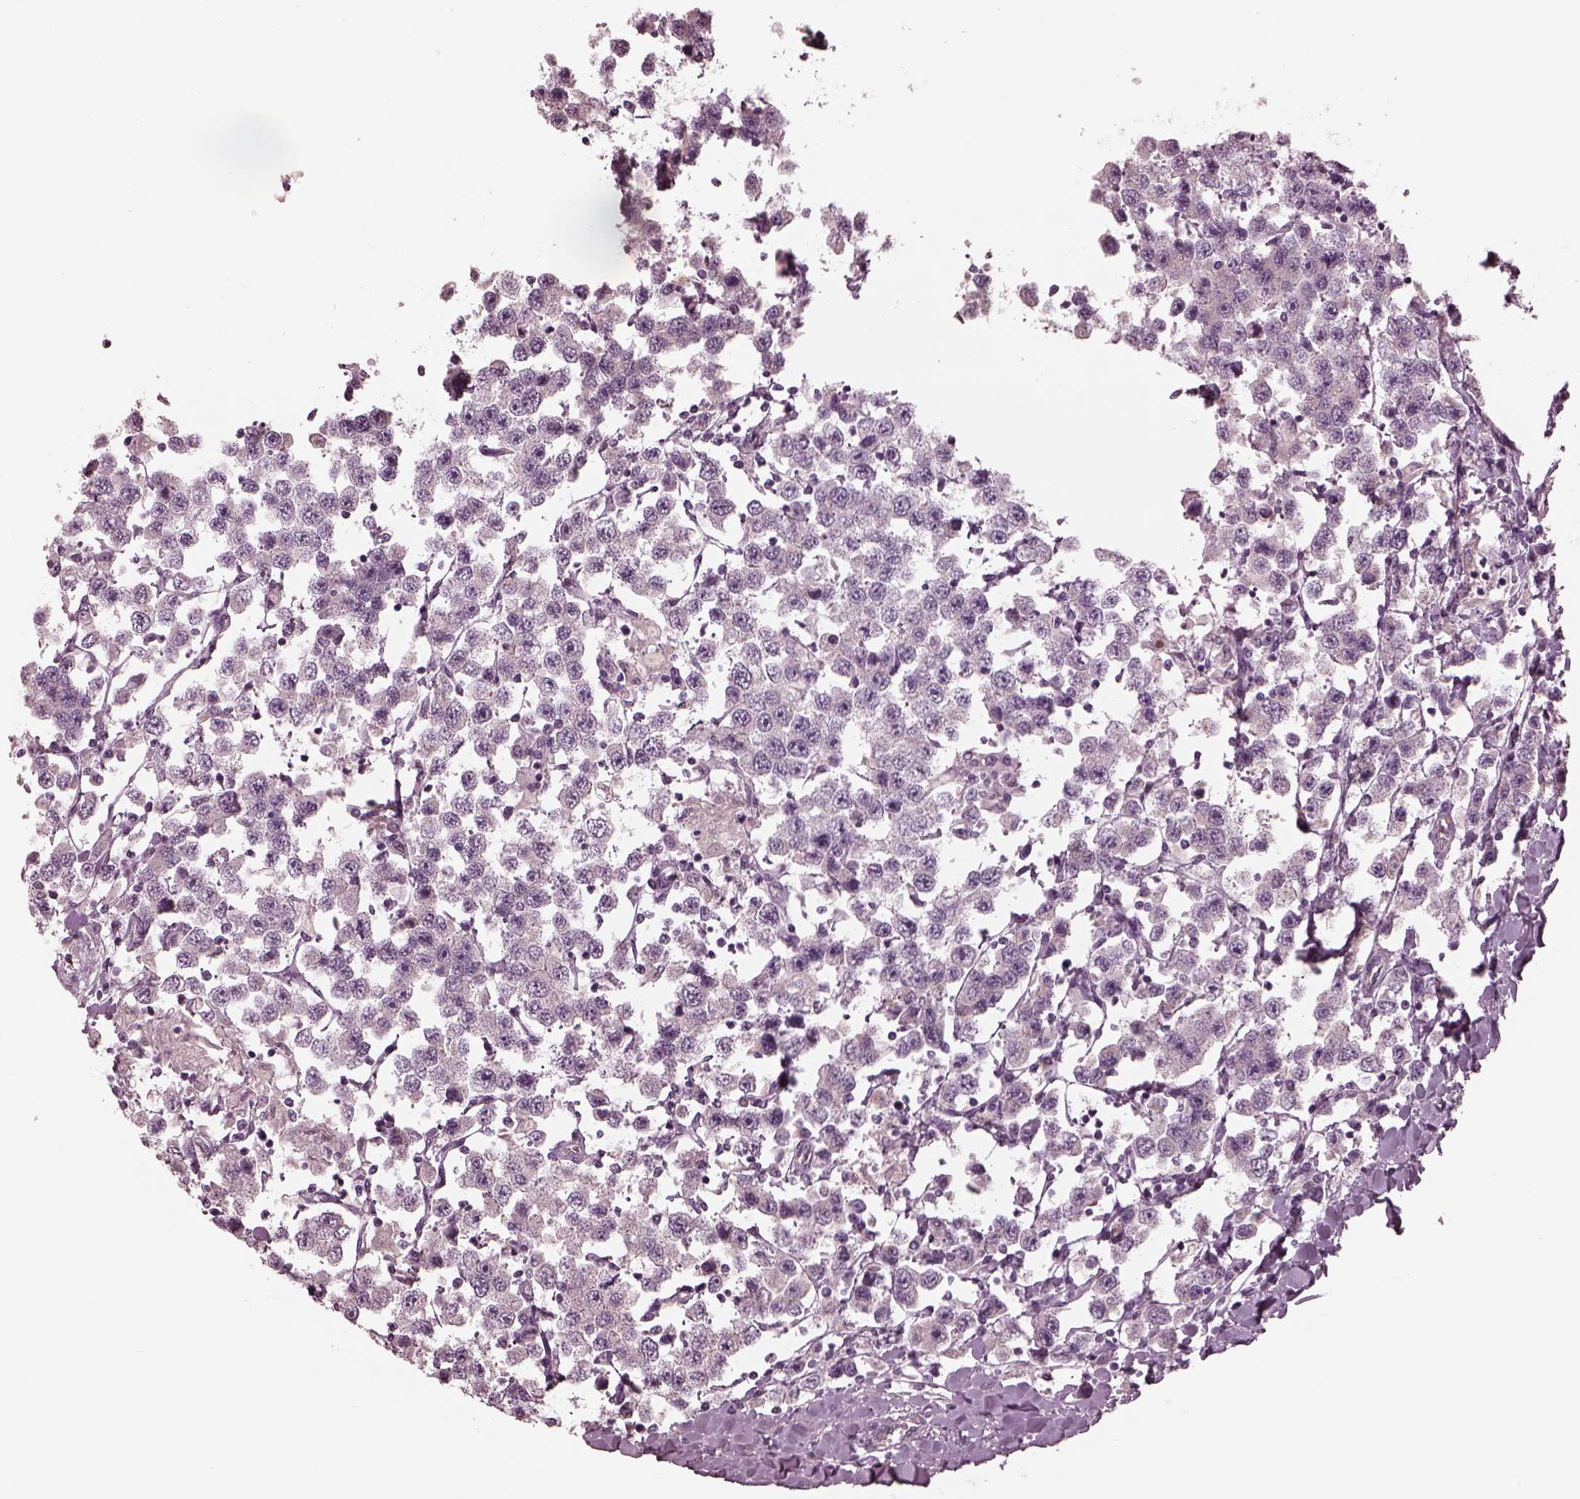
{"staining": {"intensity": "negative", "quantity": "none", "location": "none"}, "tissue": "testis cancer", "cell_type": "Tumor cells", "image_type": "cancer", "snomed": [{"axis": "morphology", "description": "Seminoma, NOS"}, {"axis": "topography", "description": "Testis"}], "caption": "IHC micrograph of testis cancer stained for a protein (brown), which shows no expression in tumor cells.", "gene": "KIF6", "patient": {"sex": "male", "age": 45}}